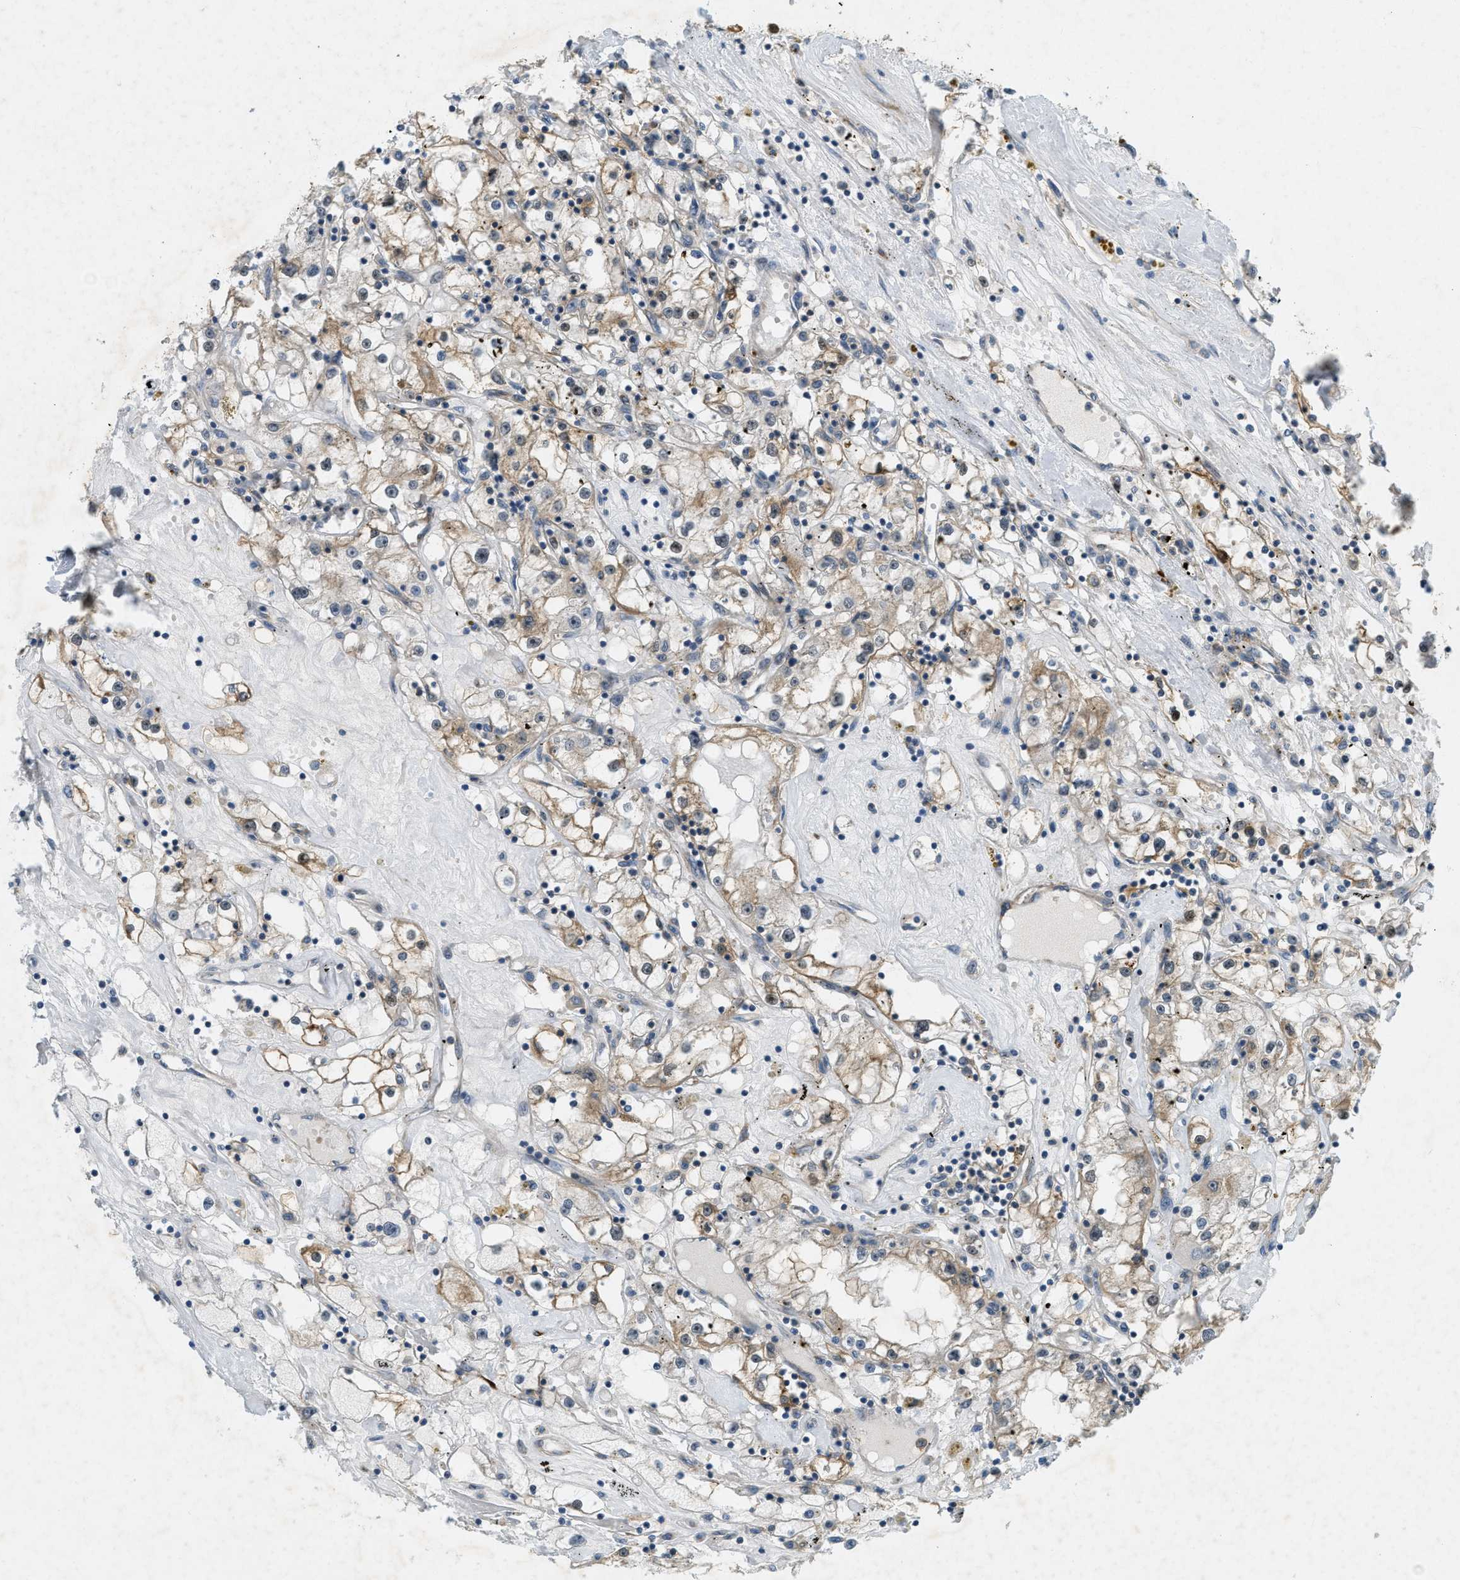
{"staining": {"intensity": "weak", "quantity": ">75%", "location": "cytoplasmic/membranous"}, "tissue": "renal cancer", "cell_type": "Tumor cells", "image_type": "cancer", "snomed": [{"axis": "morphology", "description": "Adenocarcinoma, NOS"}, {"axis": "topography", "description": "Kidney"}], "caption": "DAB (3,3'-diaminobenzidine) immunohistochemical staining of renal cancer (adenocarcinoma) displays weak cytoplasmic/membranous protein staining in about >75% of tumor cells.", "gene": "PDCL3", "patient": {"sex": "male", "age": 56}}